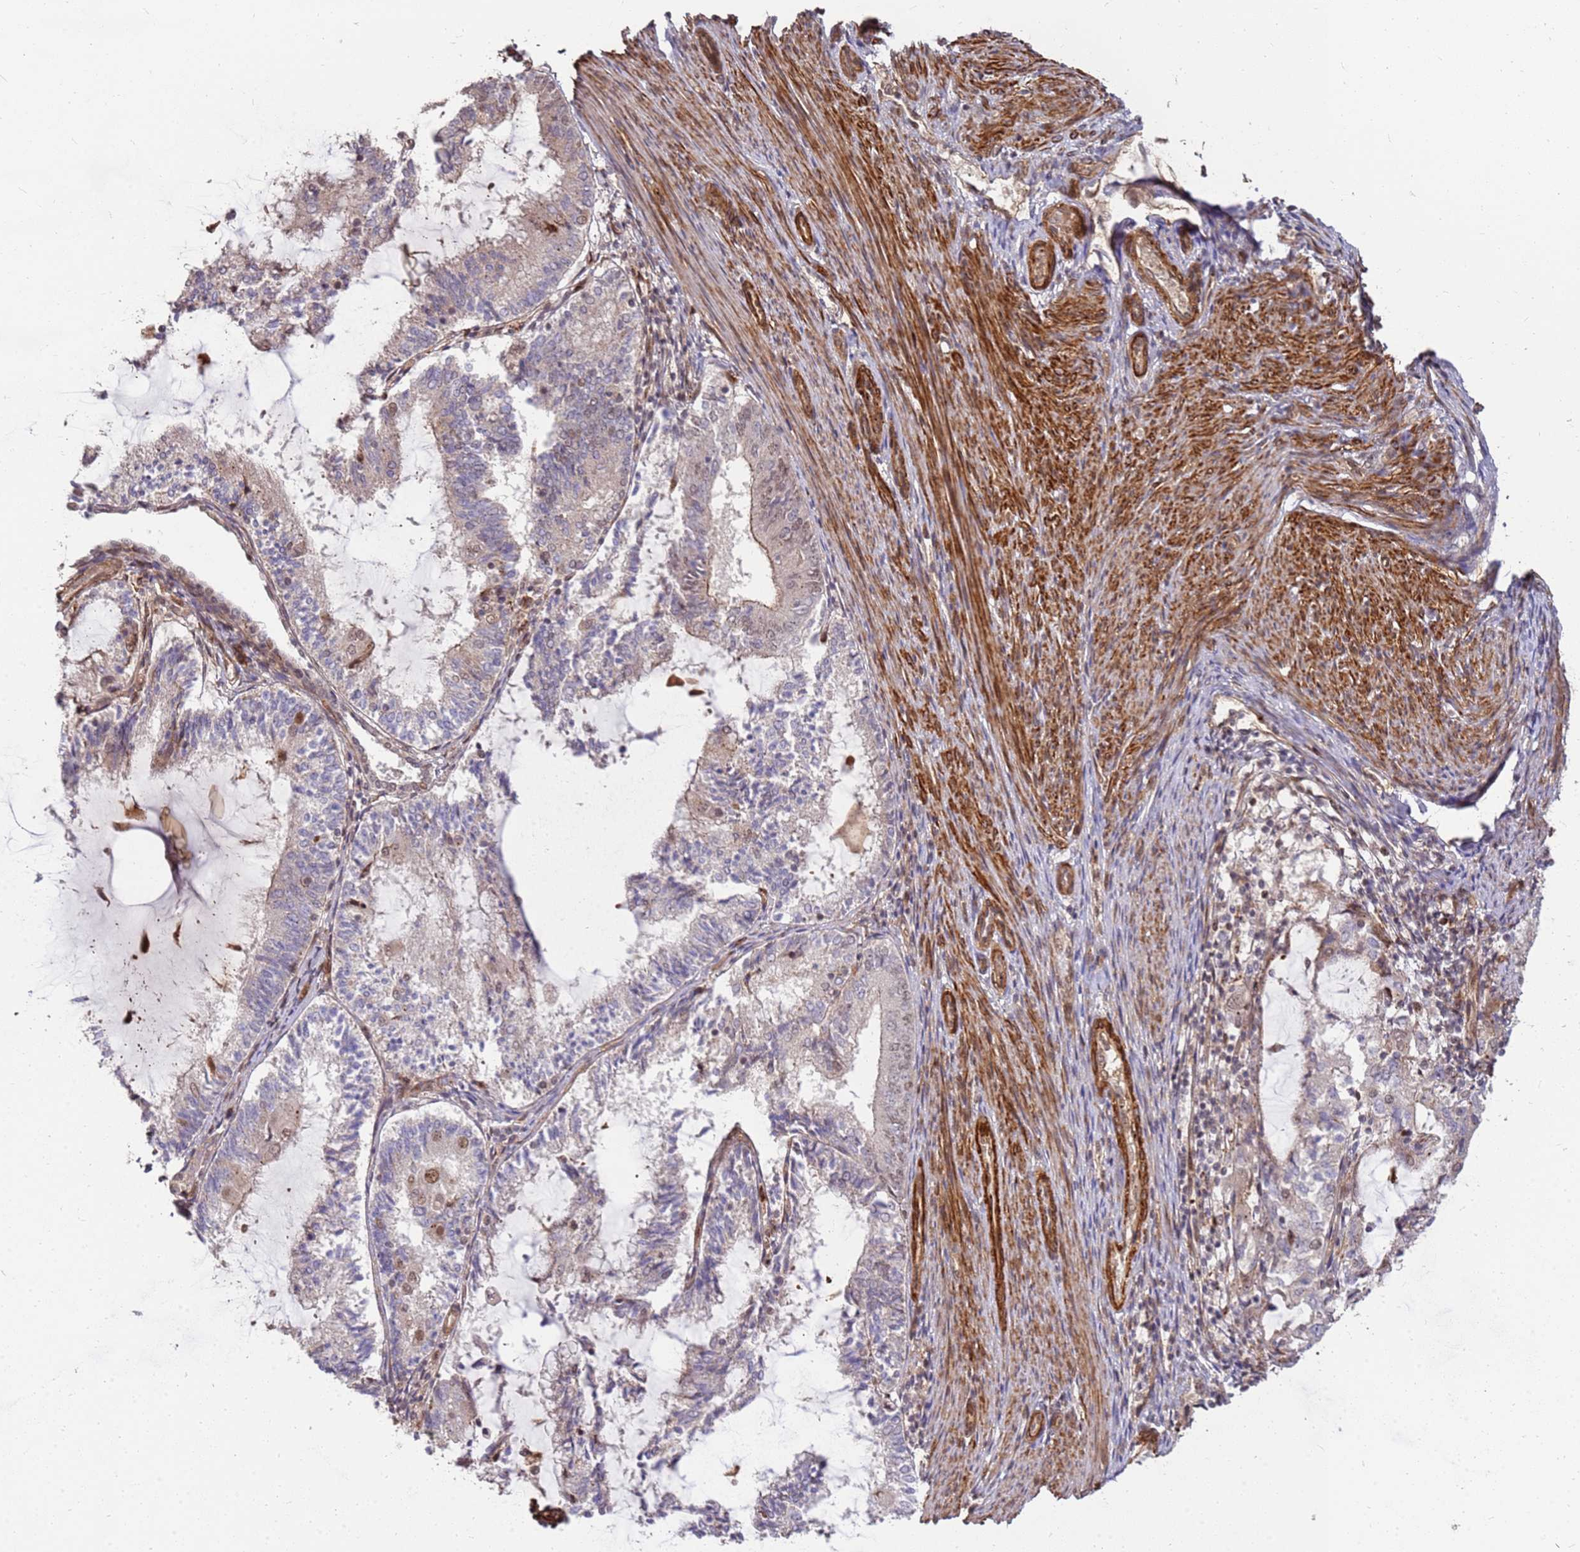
{"staining": {"intensity": "moderate", "quantity": ">75%", "location": "nuclear"}, "tissue": "endometrial cancer", "cell_type": "Tumor cells", "image_type": "cancer", "snomed": [{"axis": "morphology", "description": "Adenocarcinoma, NOS"}, {"axis": "topography", "description": "Endometrium"}], "caption": "Moderate nuclear expression is seen in approximately >75% of tumor cells in endometrial adenocarcinoma. The staining was performed using DAB, with brown indicating positive protein expression. Nuclei are stained blue with hematoxylin.", "gene": "ST18", "patient": {"sex": "female", "age": 81}}